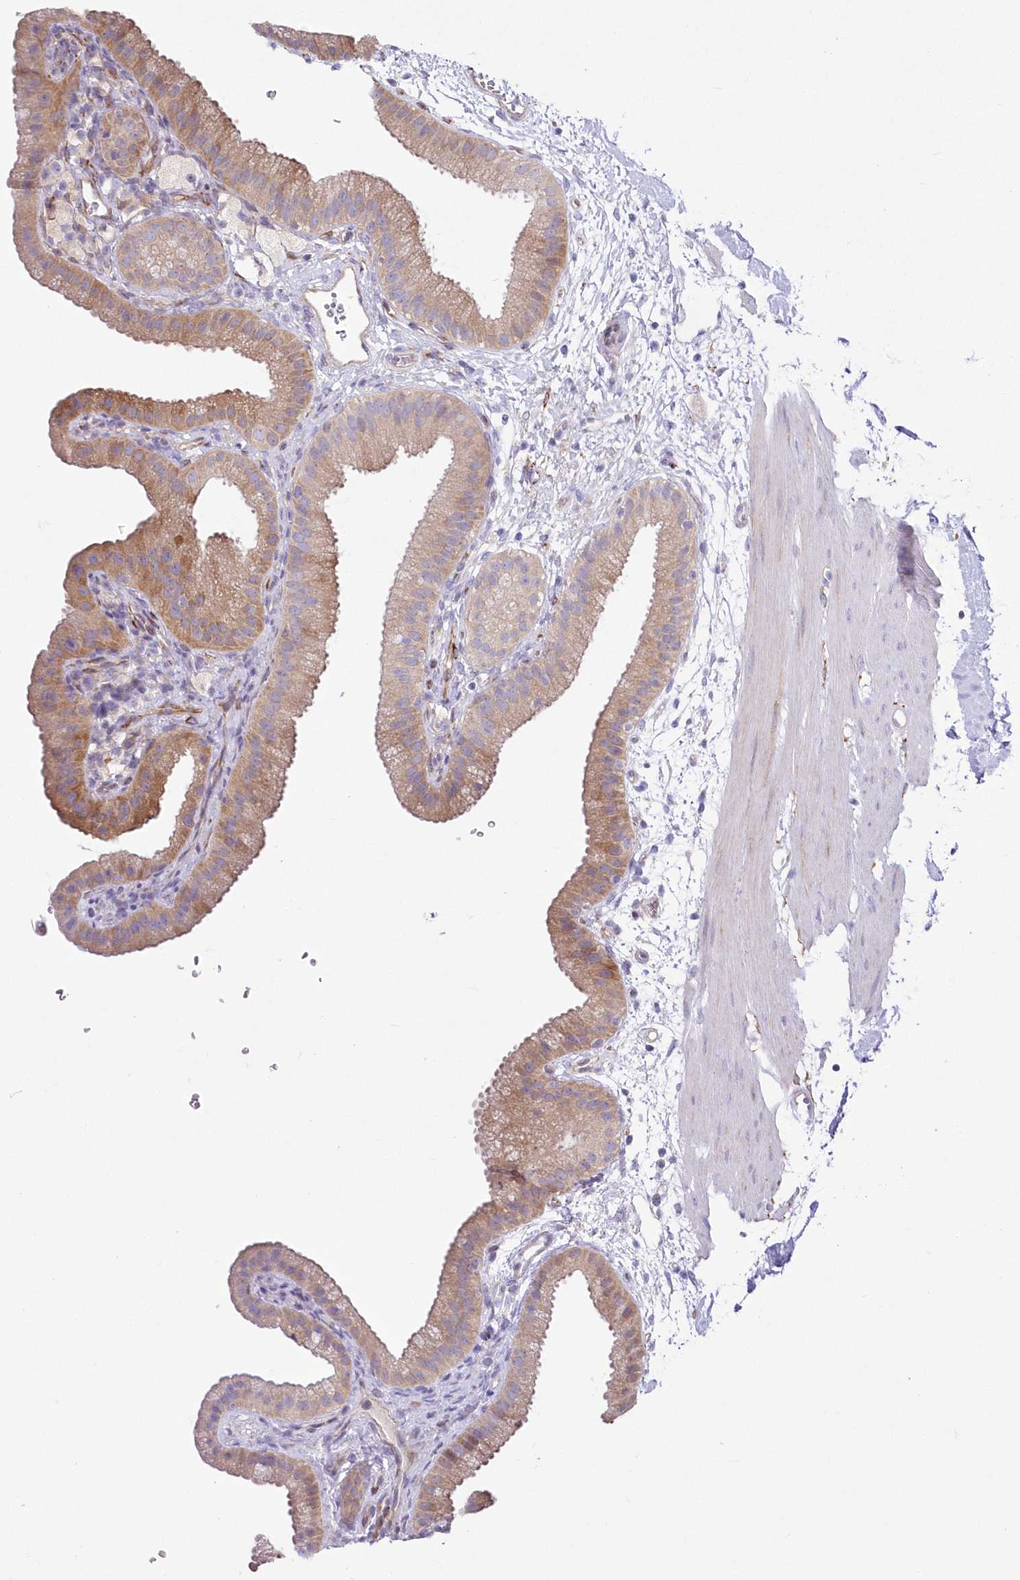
{"staining": {"intensity": "moderate", "quantity": ">75%", "location": "cytoplasmic/membranous"}, "tissue": "gallbladder", "cell_type": "Glandular cells", "image_type": "normal", "snomed": [{"axis": "morphology", "description": "Normal tissue, NOS"}, {"axis": "topography", "description": "Gallbladder"}], "caption": "Unremarkable gallbladder displays moderate cytoplasmic/membranous expression in about >75% of glandular cells, visualized by immunohistochemistry. Nuclei are stained in blue.", "gene": "YTHDC2", "patient": {"sex": "female", "age": 64}}